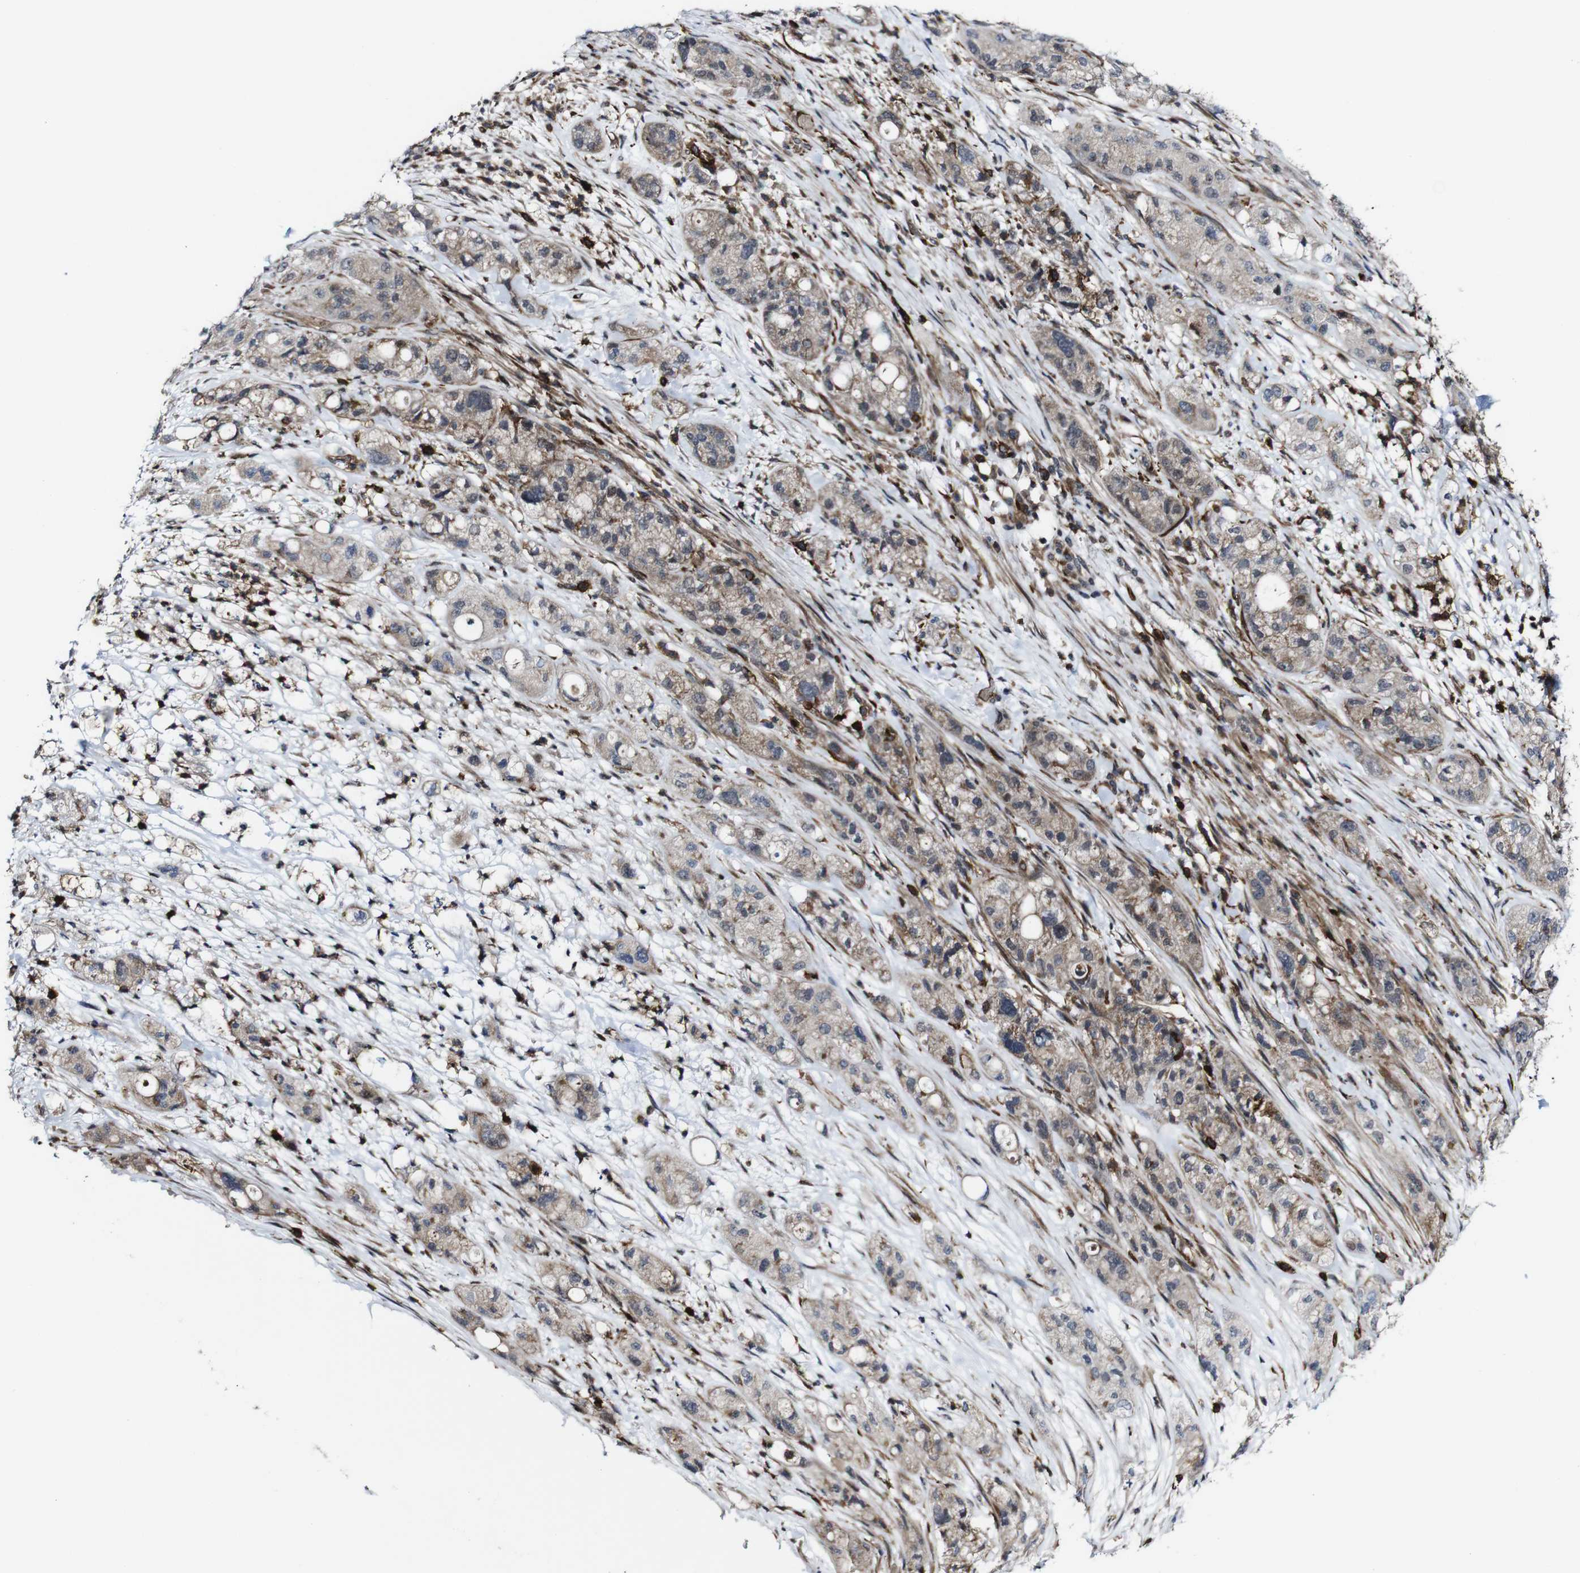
{"staining": {"intensity": "weak", "quantity": ">75%", "location": "cytoplasmic/membranous"}, "tissue": "pancreatic cancer", "cell_type": "Tumor cells", "image_type": "cancer", "snomed": [{"axis": "morphology", "description": "Adenocarcinoma, NOS"}, {"axis": "topography", "description": "Pancreas"}], "caption": "Adenocarcinoma (pancreatic) tissue shows weak cytoplasmic/membranous positivity in about >75% of tumor cells", "gene": "JAK2", "patient": {"sex": "female", "age": 78}}